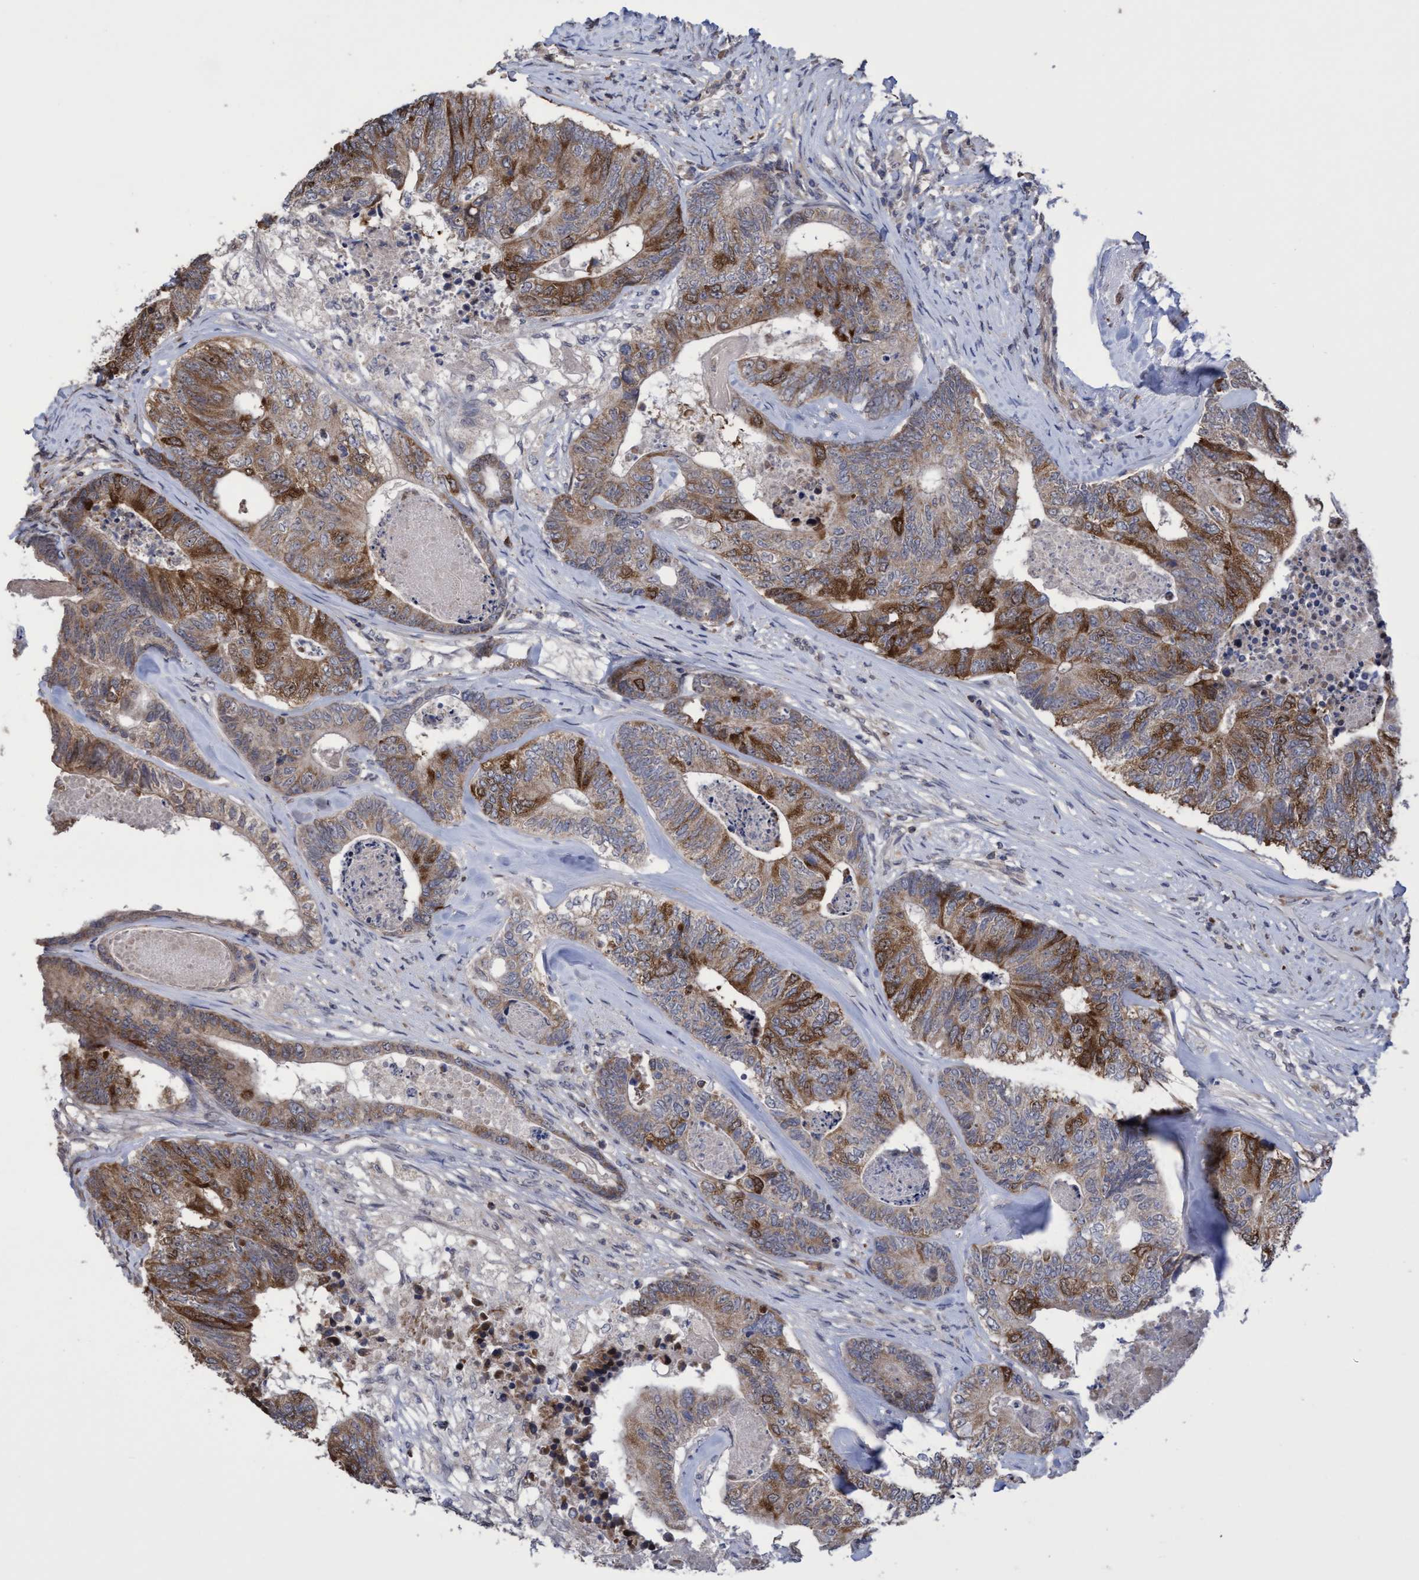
{"staining": {"intensity": "moderate", "quantity": ">75%", "location": "cytoplasmic/membranous,nuclear"}, "tissue": "colorectal cancer", "cell_type": "Tumor cells", "image_type": "cancer", "snomed": [{"axis": "morphology", "description": "Adenocarcinoma, NOS"}, {"axis": "topography", "description": "Colon"}], "caption": "Human adenocarcinoma (colorectal) stained for a protein (brown) shows moderate cytoplasmic/membranous and nuclear positive positivity in approximately >75% of tumor cells.", "gene": "SLBP", "patient": {"sex": "female", "age": 67}}